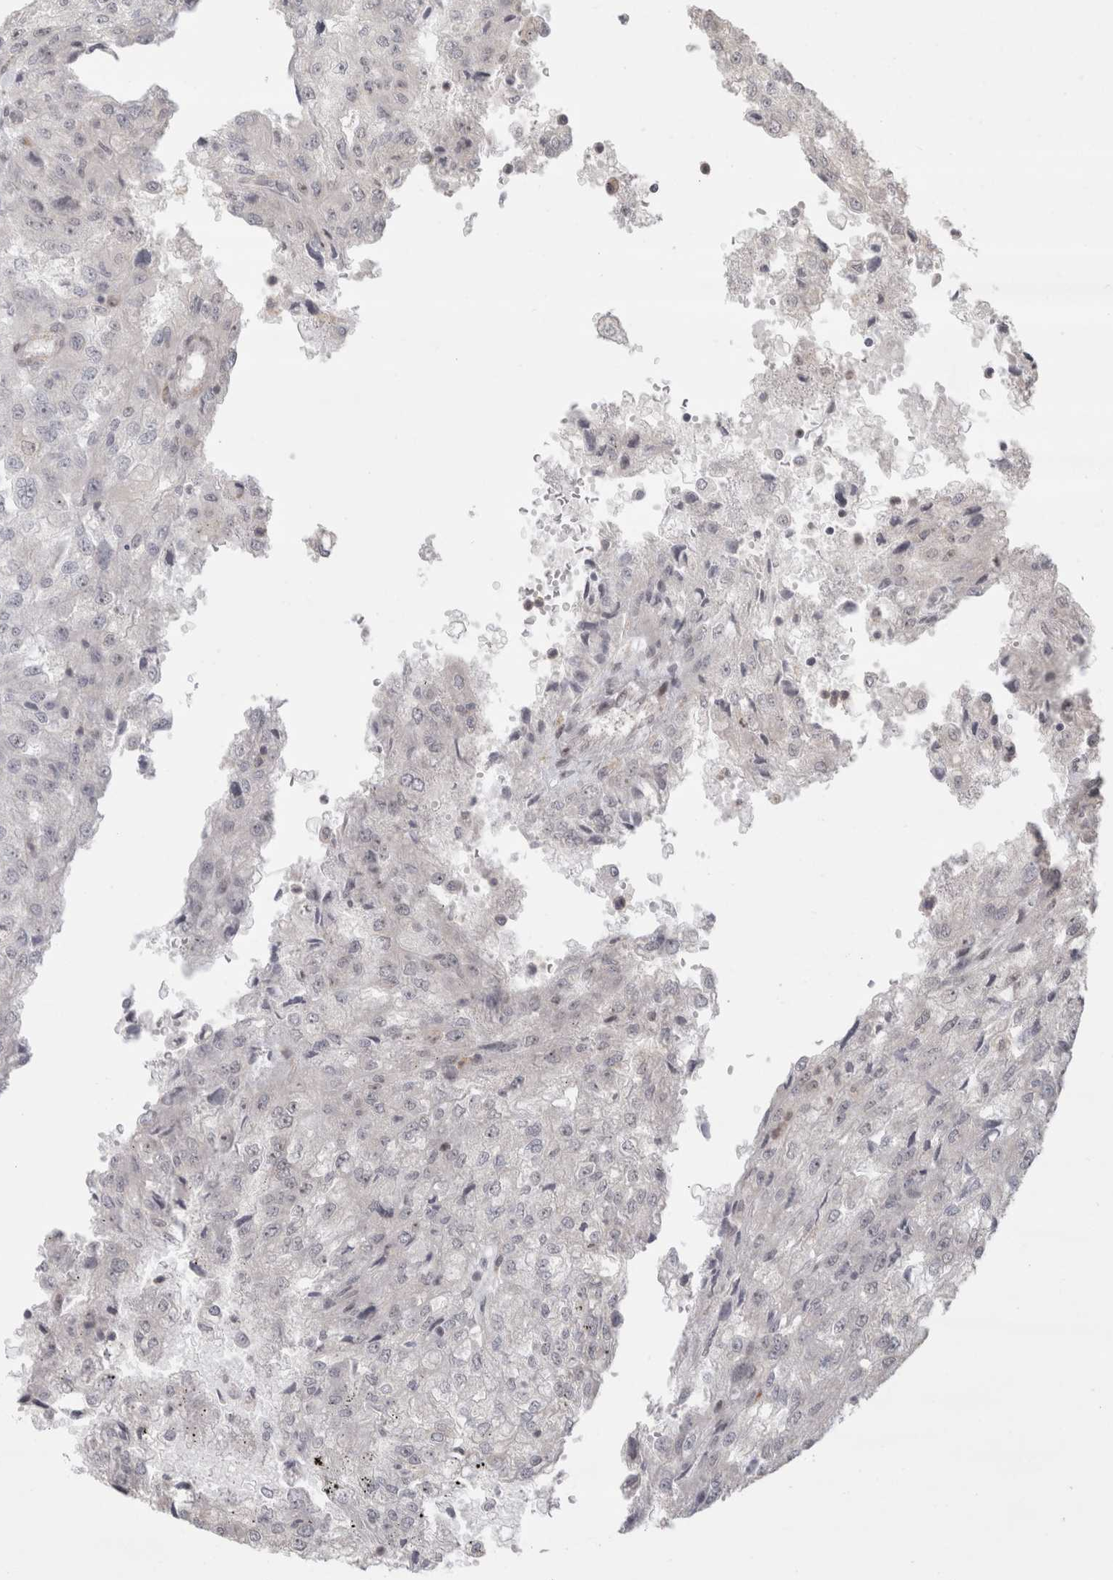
{"staining": {"intensity": "negative", "quantity": "none", "location": "none"}, "tissue": "renal cancer", "cell_type": "Tumor cells", "image_type": "cancer", "snomed": [{"axis": "morphology", "description": "Adenocarcinoma, NOS"}, {"axis": "topography", "description": "Kidney"}], "caption": "Renal adenocarcinoma stained for a protein using immunohistochemistry (IHC) exhibits no staining tumor cells.", "gene": "SENP6", "patient": {"sex": "female", "age": 54}}